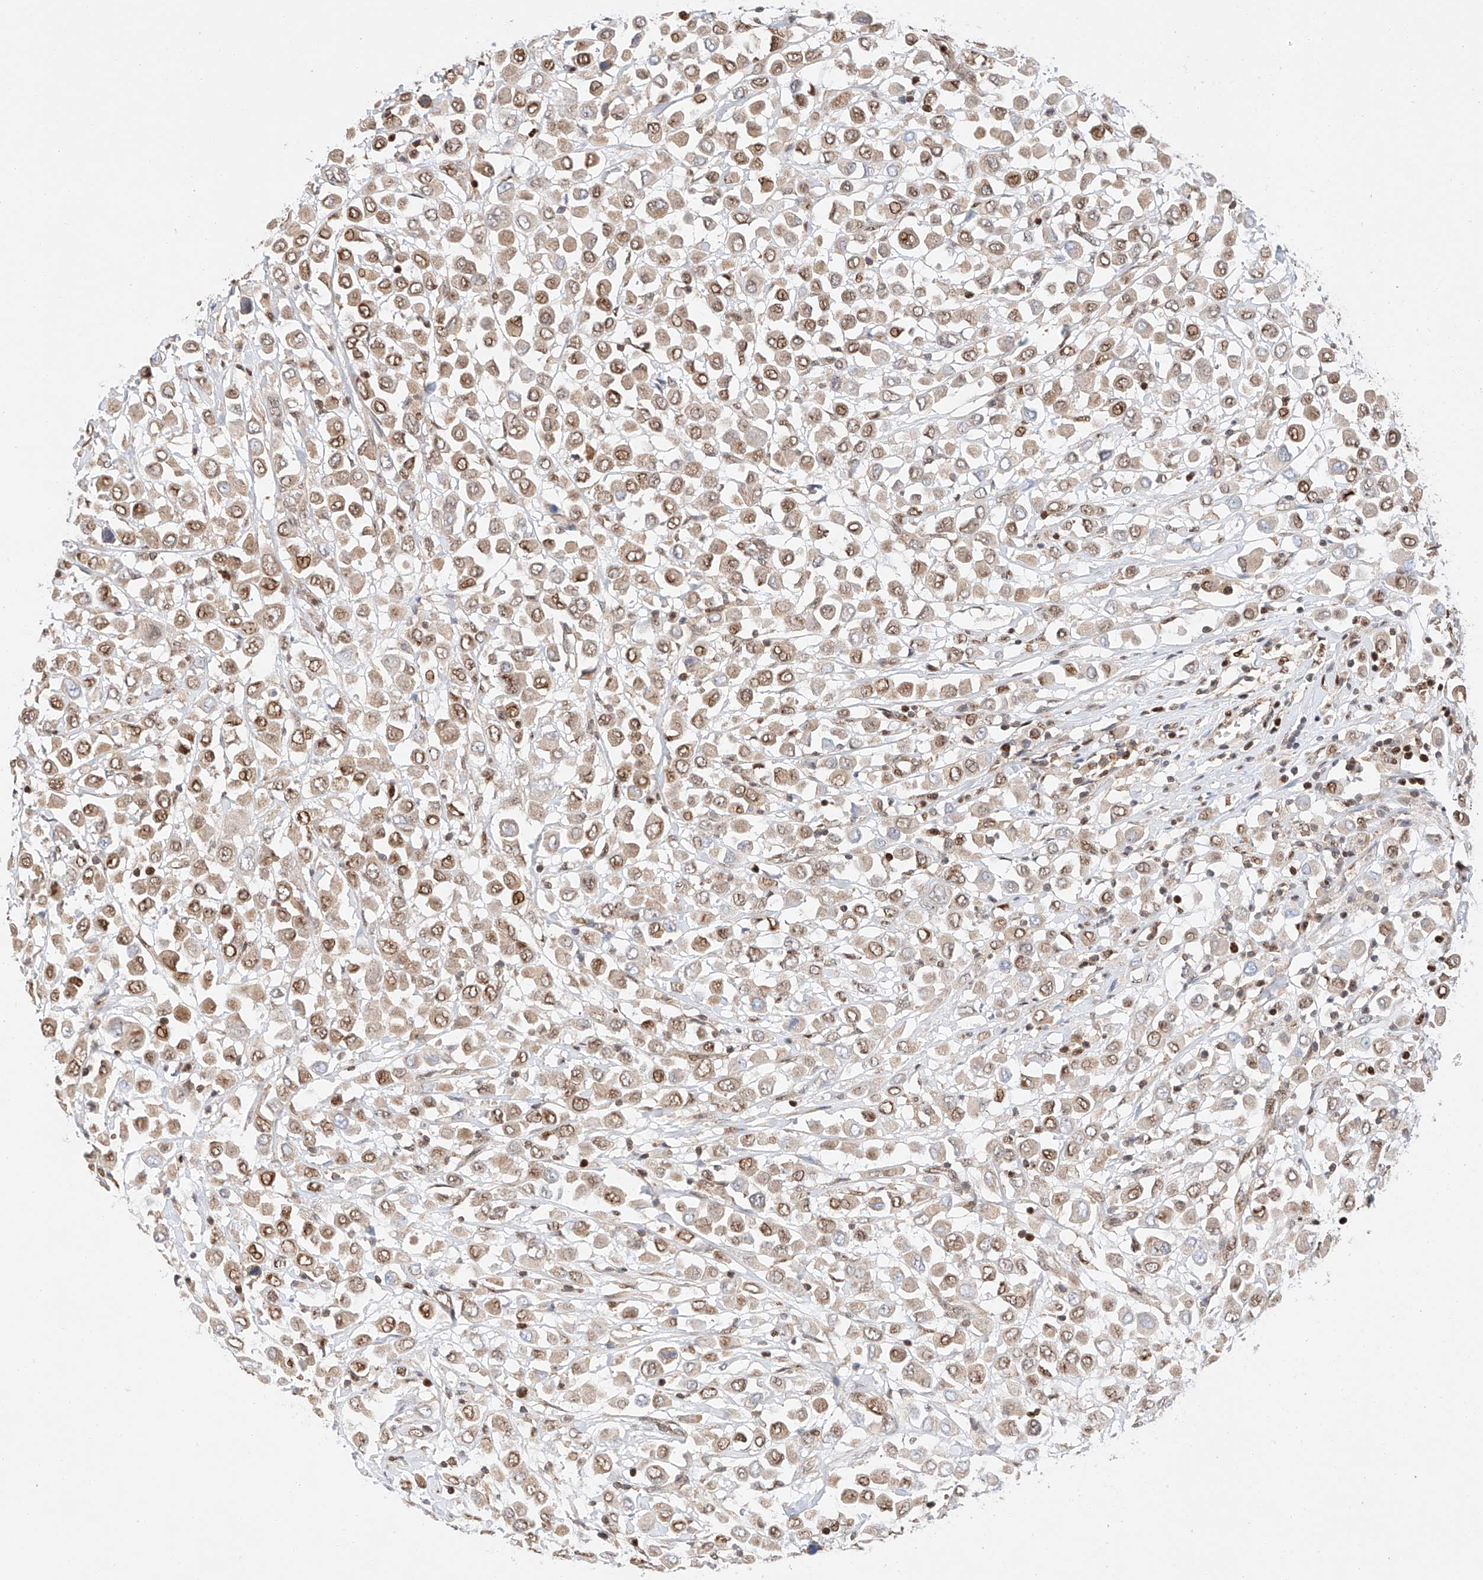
{"staining": {"intensity": "moderate", "quantity": ">75%", "location": "nuclear"}, "tissue": "breast cancer", "cell_type": "Tumor cells", "image_type": "cancer", "snomed": [{"axis": "morphology", "description": "Duct carcinoma"}, {"axis": "topography", "description": "Breast"}], "caption": "A brown stain labels moderate nuclear positivity of a protein in human breast cancer tumor cells.", "gene": "HDAC9", "patient": {"sex": "female", "age": 61}}